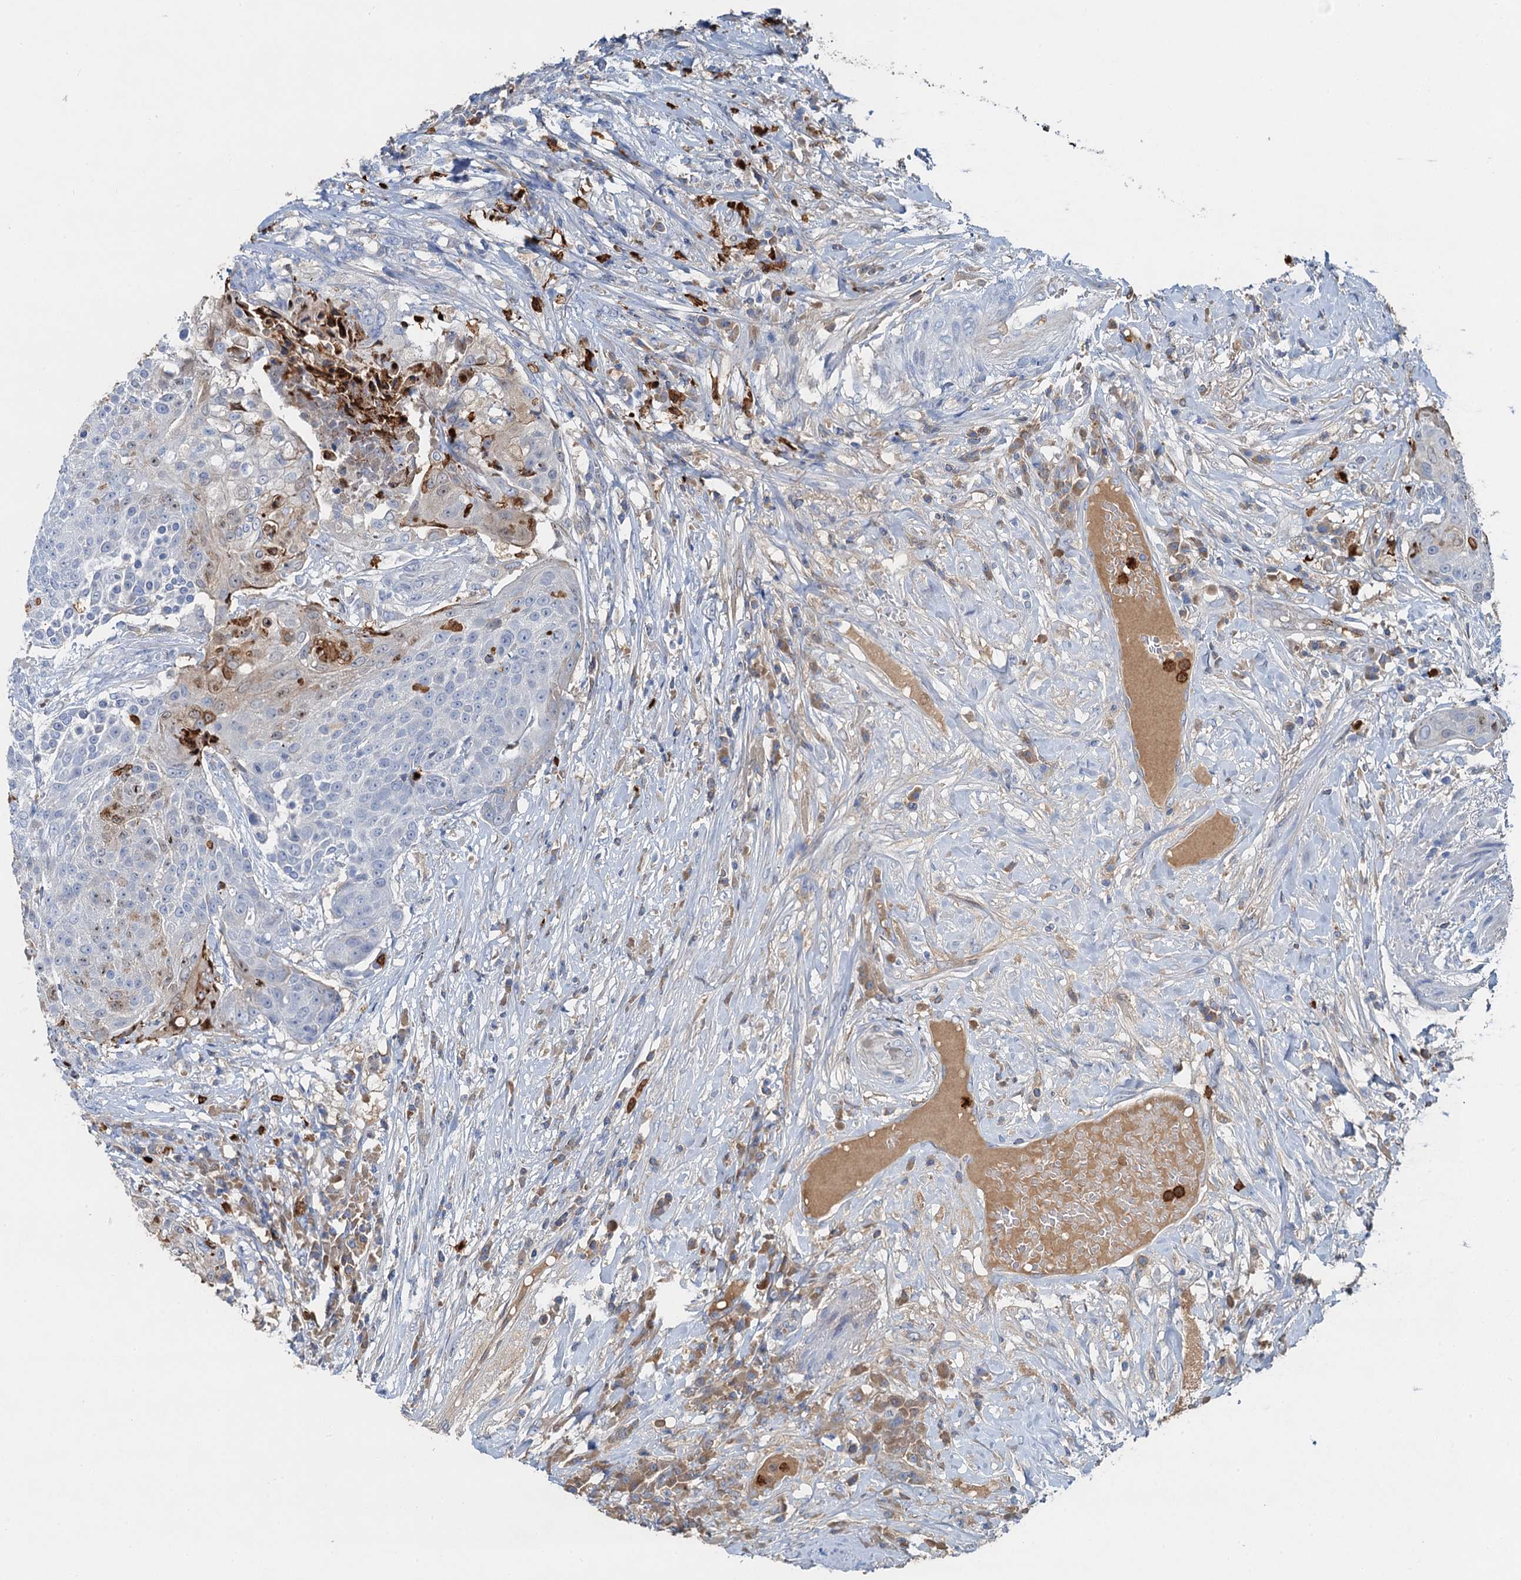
{"staining": {"intensity": "moderate", "quantity": "<25%", "location": "cytoplasmic/membranous,nuclear"}, "tissue": "urothelial cancer", "cell_type": "Tumor cells", "image_type": "cancer", "snomed": [{"axis": "morphology", "description": "Urothelial carcinoma, High grade"}, {"axis": "topography", "description": "Urinary bladder"}], "caption": "This photomicrograph shows immunohistochemistry staining of urothelial cancer, with low moderate cytoplasmic/membranous and nuclear expression in approximately <25% of tumor cells.", "gene": "OTOA", "patient": {"sex": "female", "age": 63}}